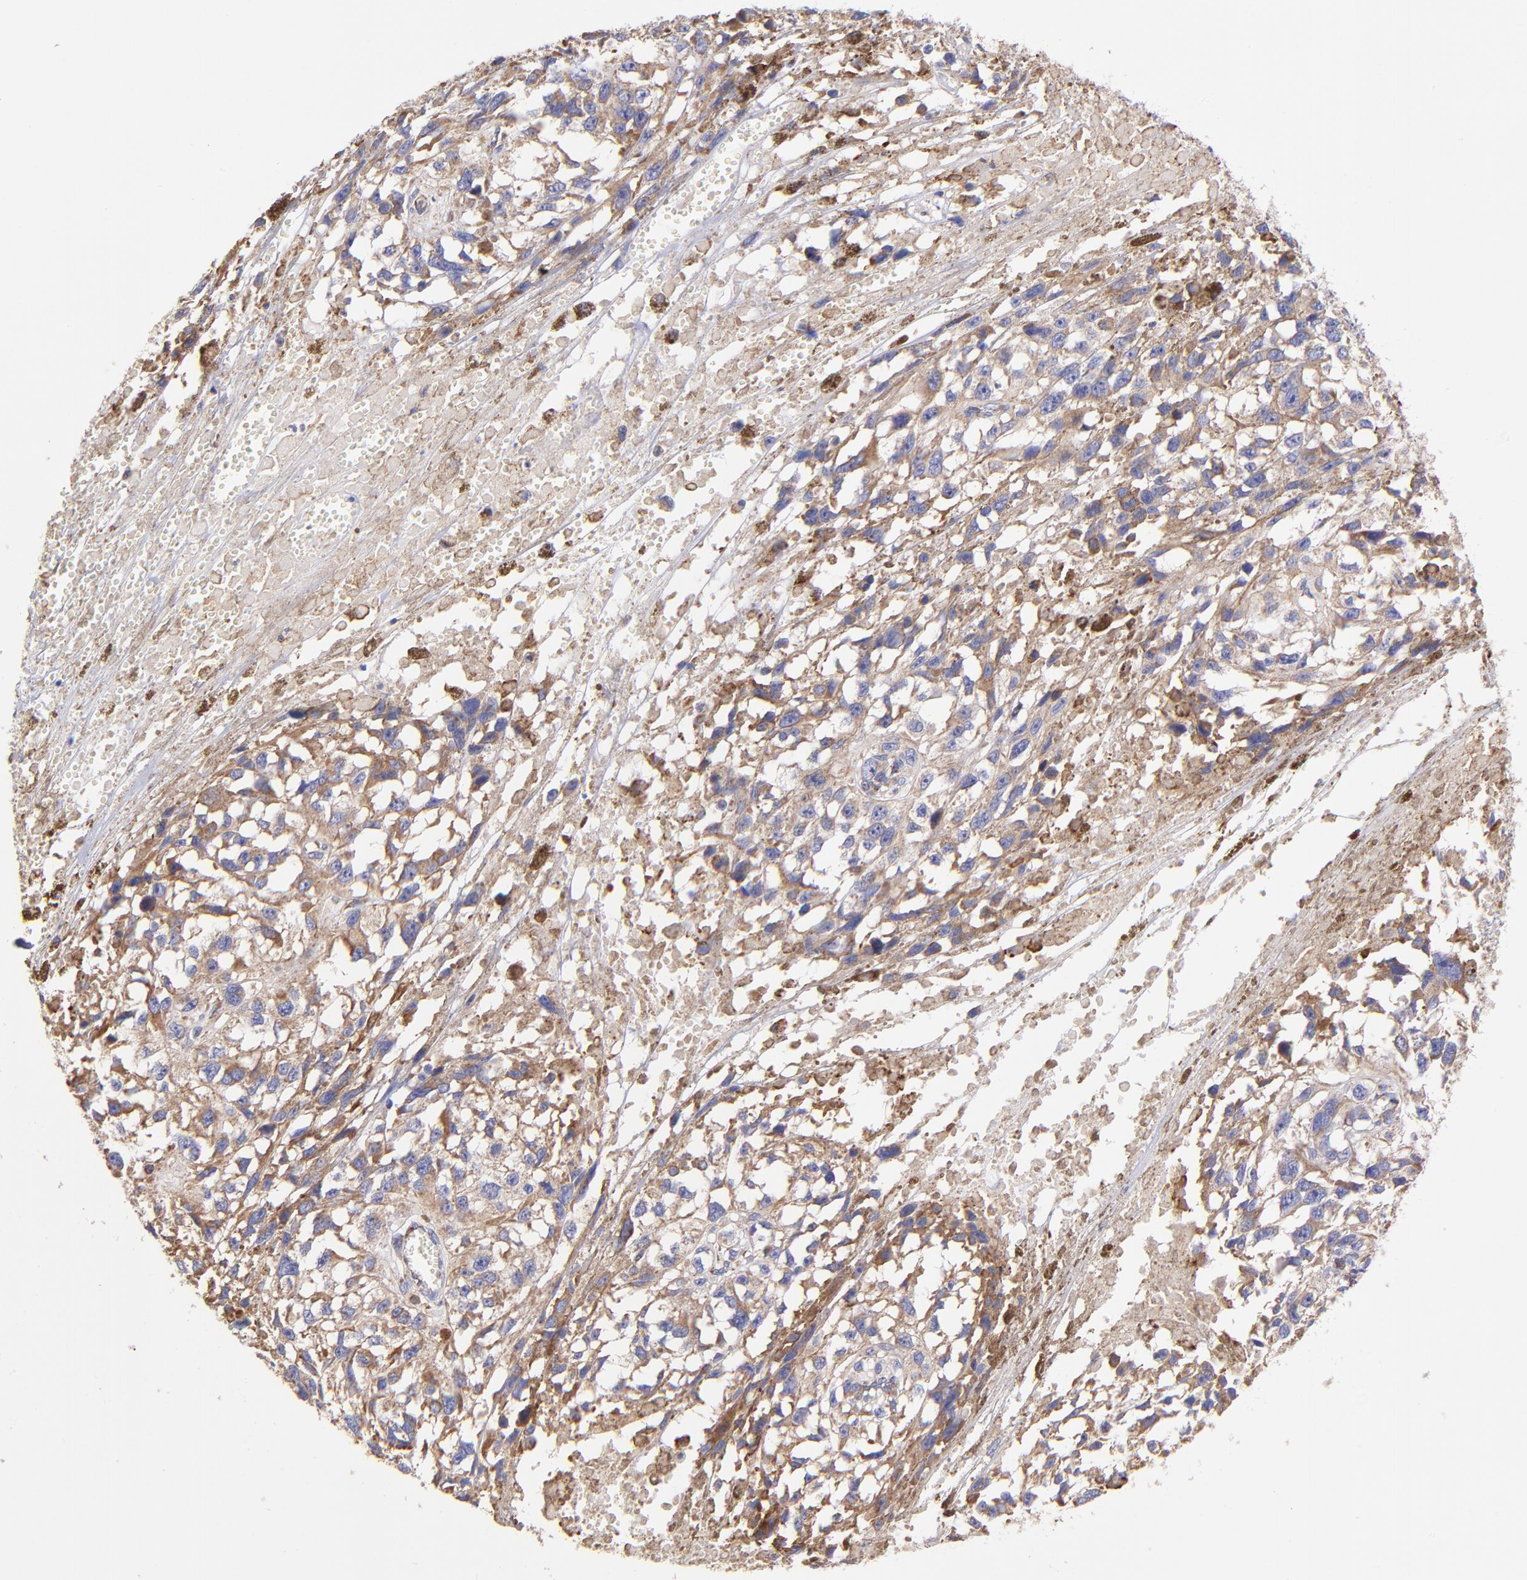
{"staining": {"intensity": "weak", "quantity": ">75%", "location": "cytoplasmic/membranous"}, "tissue": "melanoma", "cell_type": "Tumor cells", "image_type": "cancer", "snomed": [{"axis": "morphology", "description": "Malignant melanoma, Metastatic site"}, {"axis": "topography", "description": "Lymph node"}], "caption": "Malignant melanoma (metastatic site) stained with IHC shows weak cytoplasmic/membranous positivity in approximately >75% of tumor cells.", "gene": "PREX1", "patient": {"sex": "male", "age": 59}}